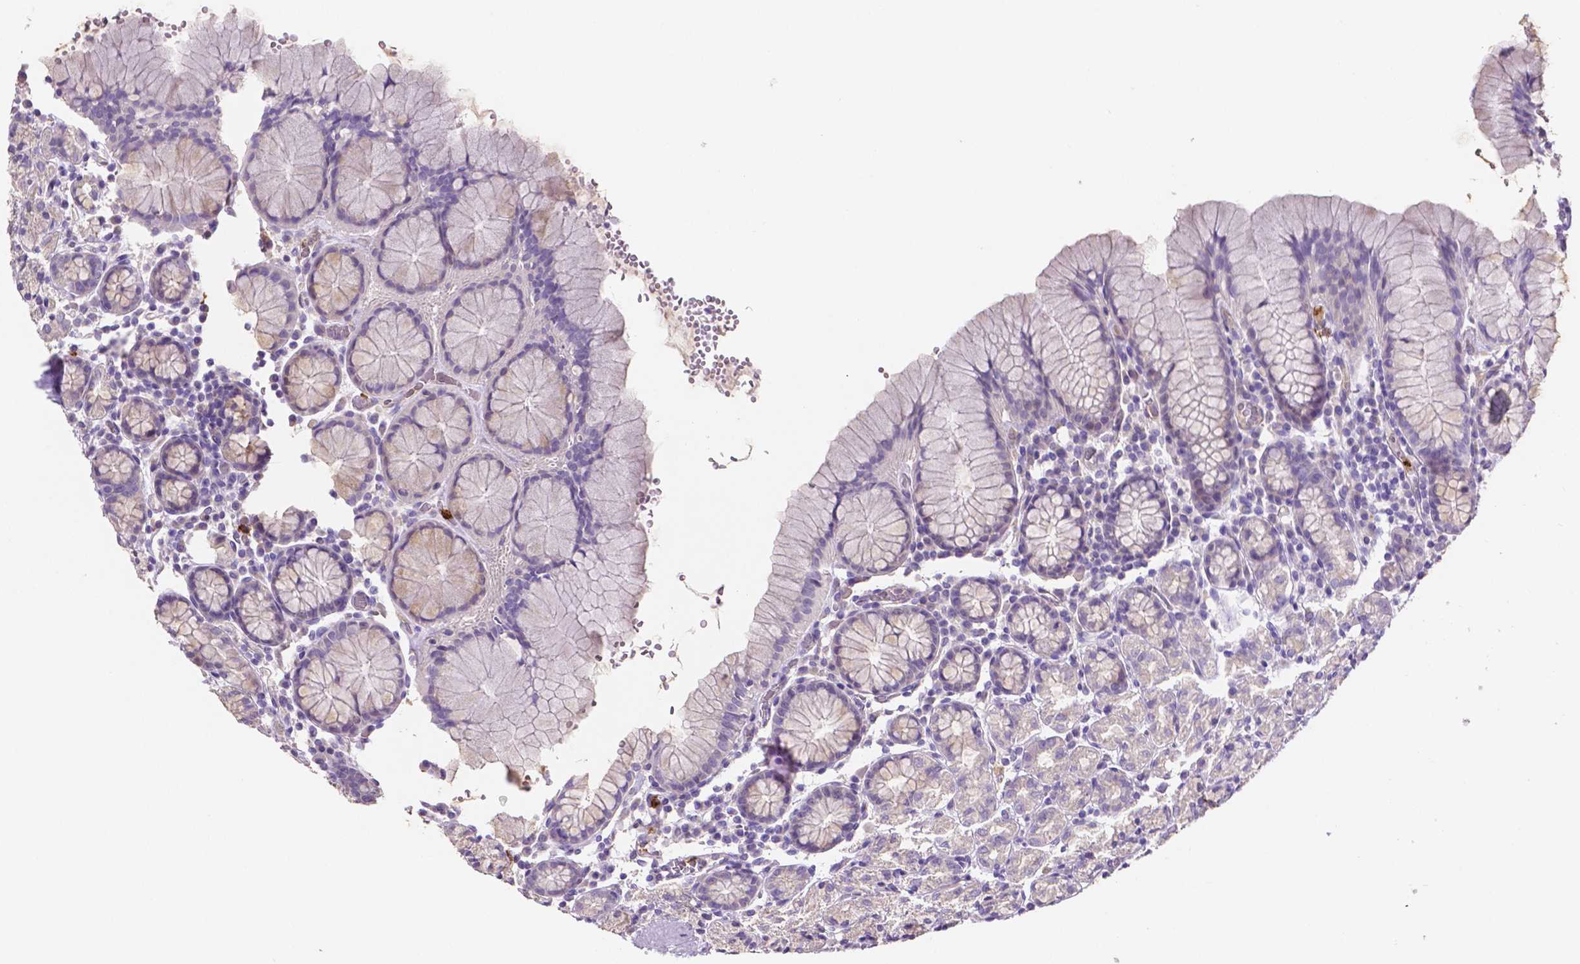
{"staining": {"intensity": "weak", "quantity": "<25%", "location": "cytoplasmic/membranous"}, "tissue": "stomach", "cell_type": "Glandular cells", "image_type": "normal", "snomed": [{"axis": "morphology", "description": "Normal tissue, NOS"}, {"axis": "topography", "description": "Stomach, upper"}, {"axis": "topography", "description": "Stomach"}], "caption": "DAB (3,3'-diaminobenzidine) immunohistochemical staining of unremarkable human stomach displays no significant positivity in glandular cells. (DAB (3,3'-diaminobenzidine) IHC with hematoxylin counter stain).", "gene": "MMP9", "patient": {"sex": "male", "age": 62}}